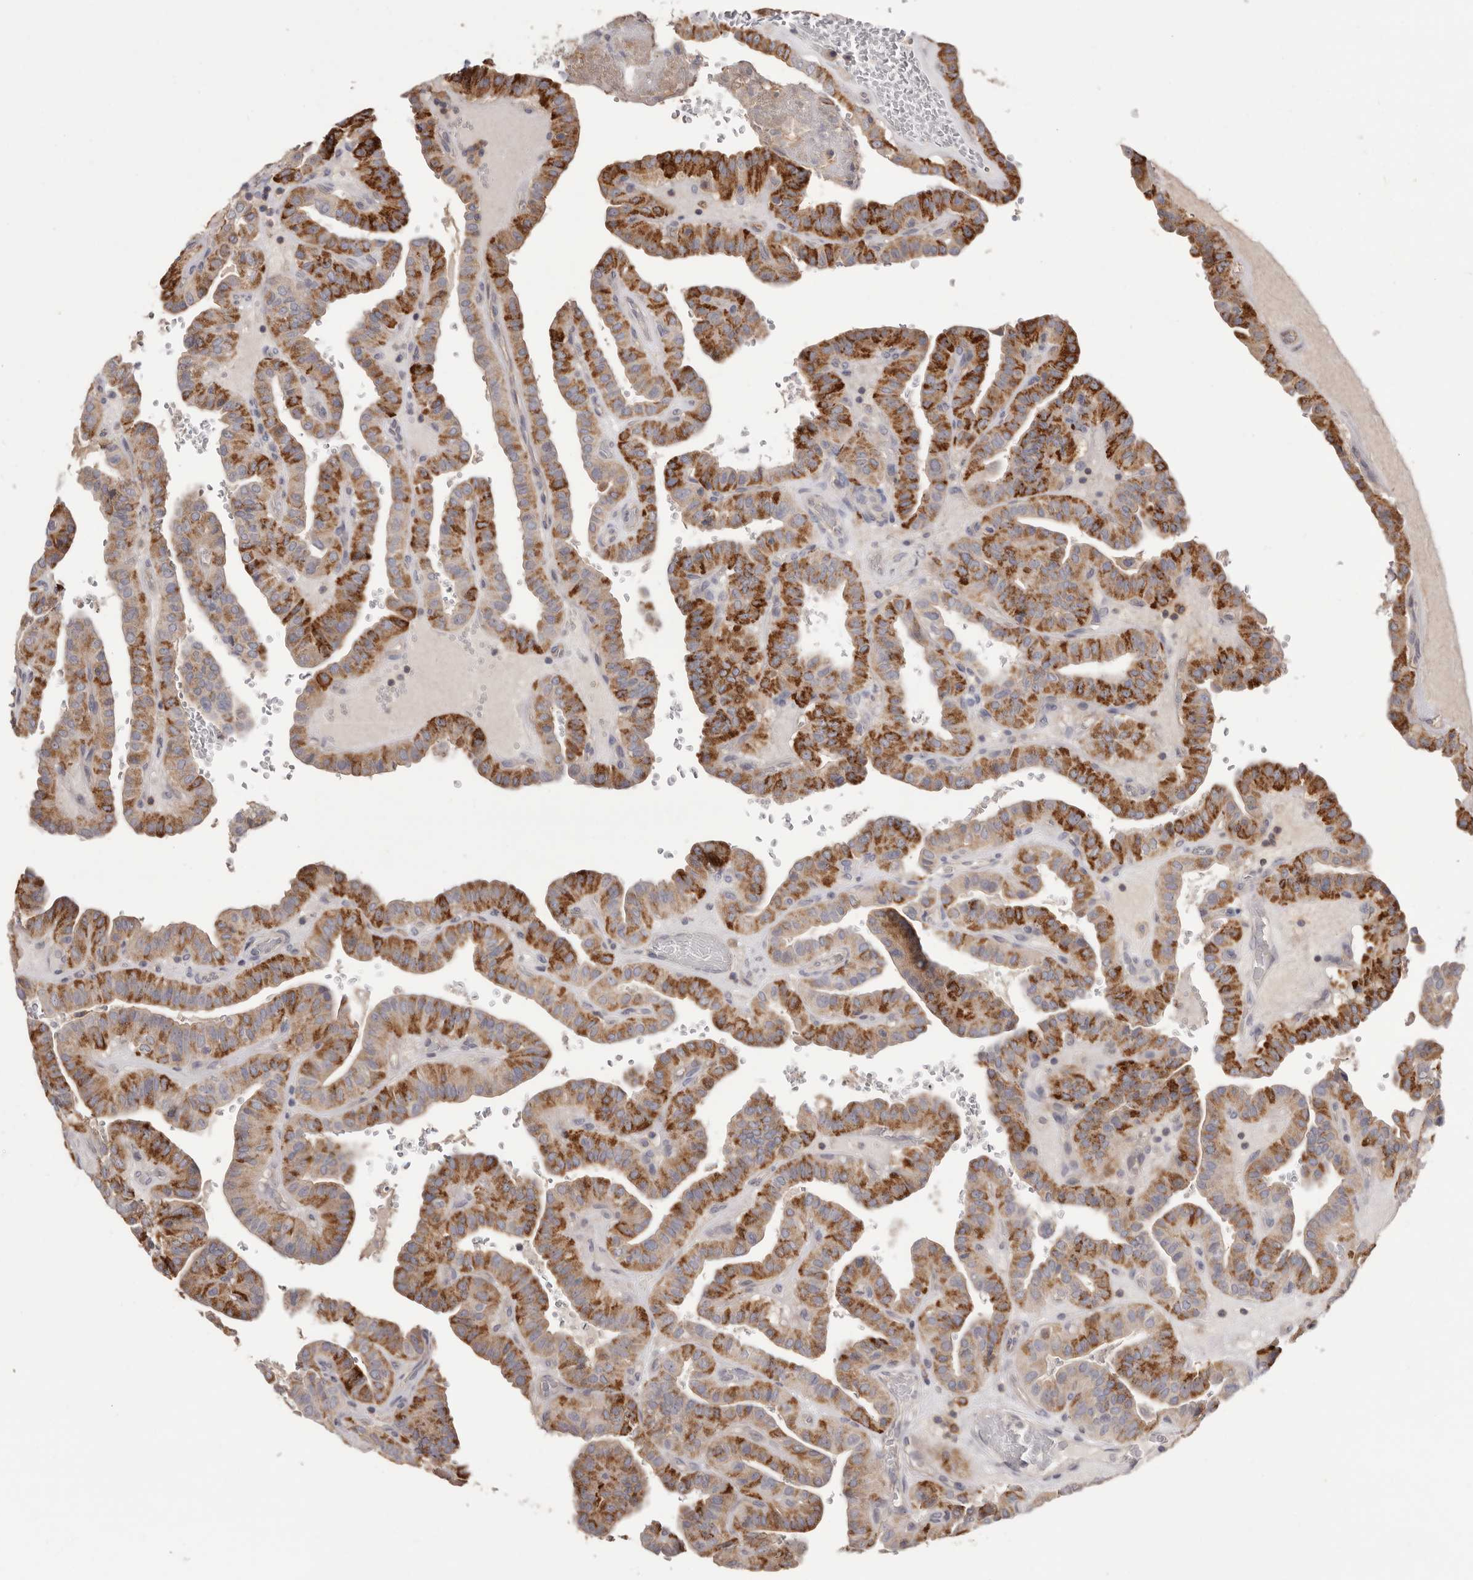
{"staining": {"intensity": "strong", "quantity": ">75%", "location": "cytoplasmic/membranous"}, "tissue": "thyroid cancer", "cell_type": "Tumor cells", "image_type": "cancer", "snomed": [{"axis": "morphology", "description": "Papillary adenocarcinoma, NOS"}, {"axis": "topography", "description": "Thyroid gland"}], "caption": "This image reveals IHC staining of thyroid cancer (papillary adenocarcinoma), with high strong cytoplasmic/membranous positivity in approximately >75% of tumor cells.", "gene": "MMACHC", "patient": {"sex": "male", "age": 77}}